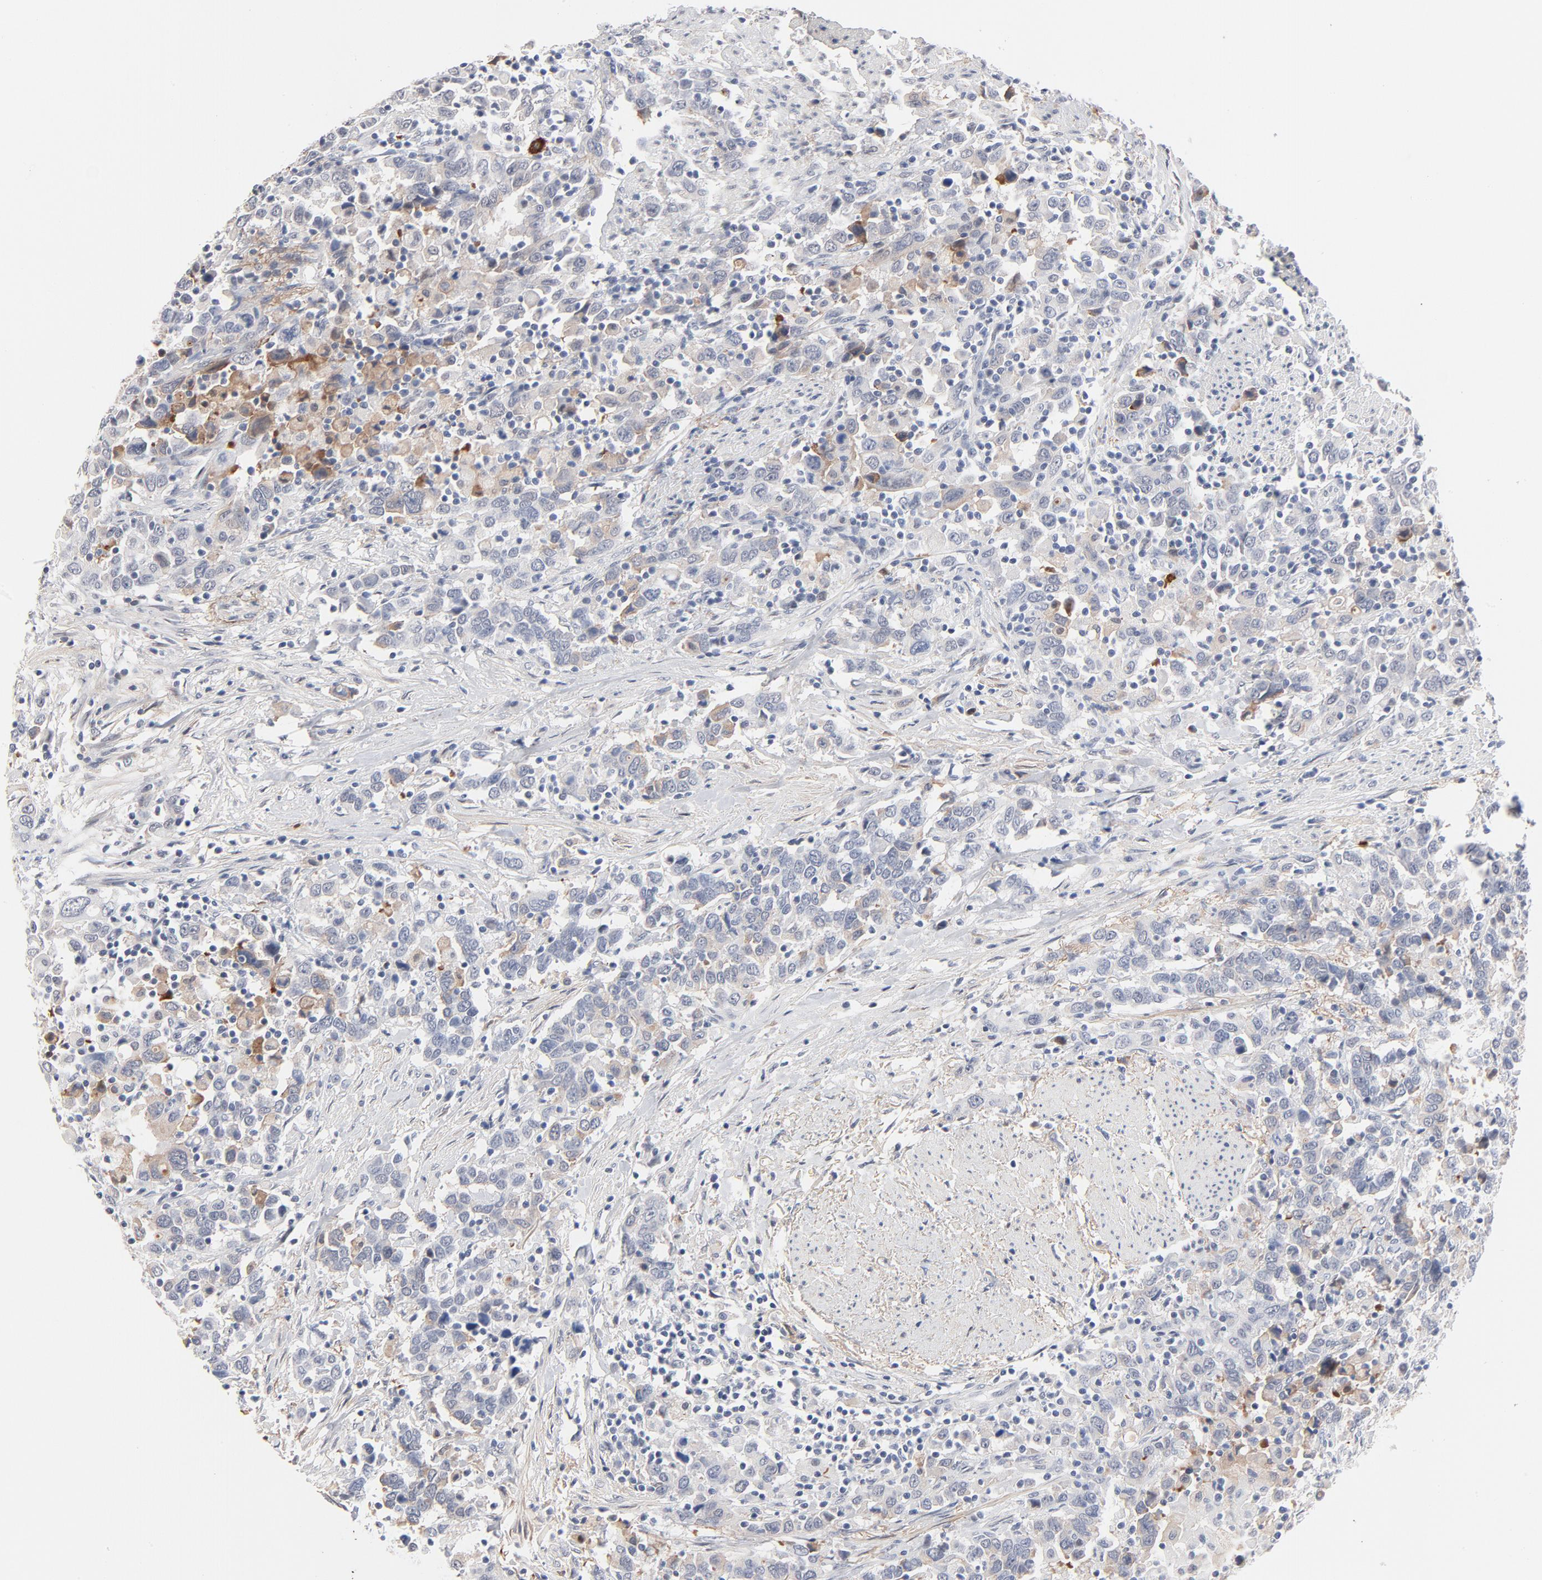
{"staining": {"intensity": "negative", "quantity": "none", "location": "none"}, "tissue": "urothelial cancer", "cell_type": "Tumor cells", "image_type": "cancer", "snomed": [{"axis": "morphology", "description": "Urothelial carcinoma, High grade"}, {"axis": "topography", "description": "Urinary bladder"}], "caption": "High power microscopy photomicrograph of an IHC micrograph of urothelial cancer, revealing no significant expression in tumor cells.", "gene": "SERPINA4", "patient": {"sex": "male", "age": 61}}